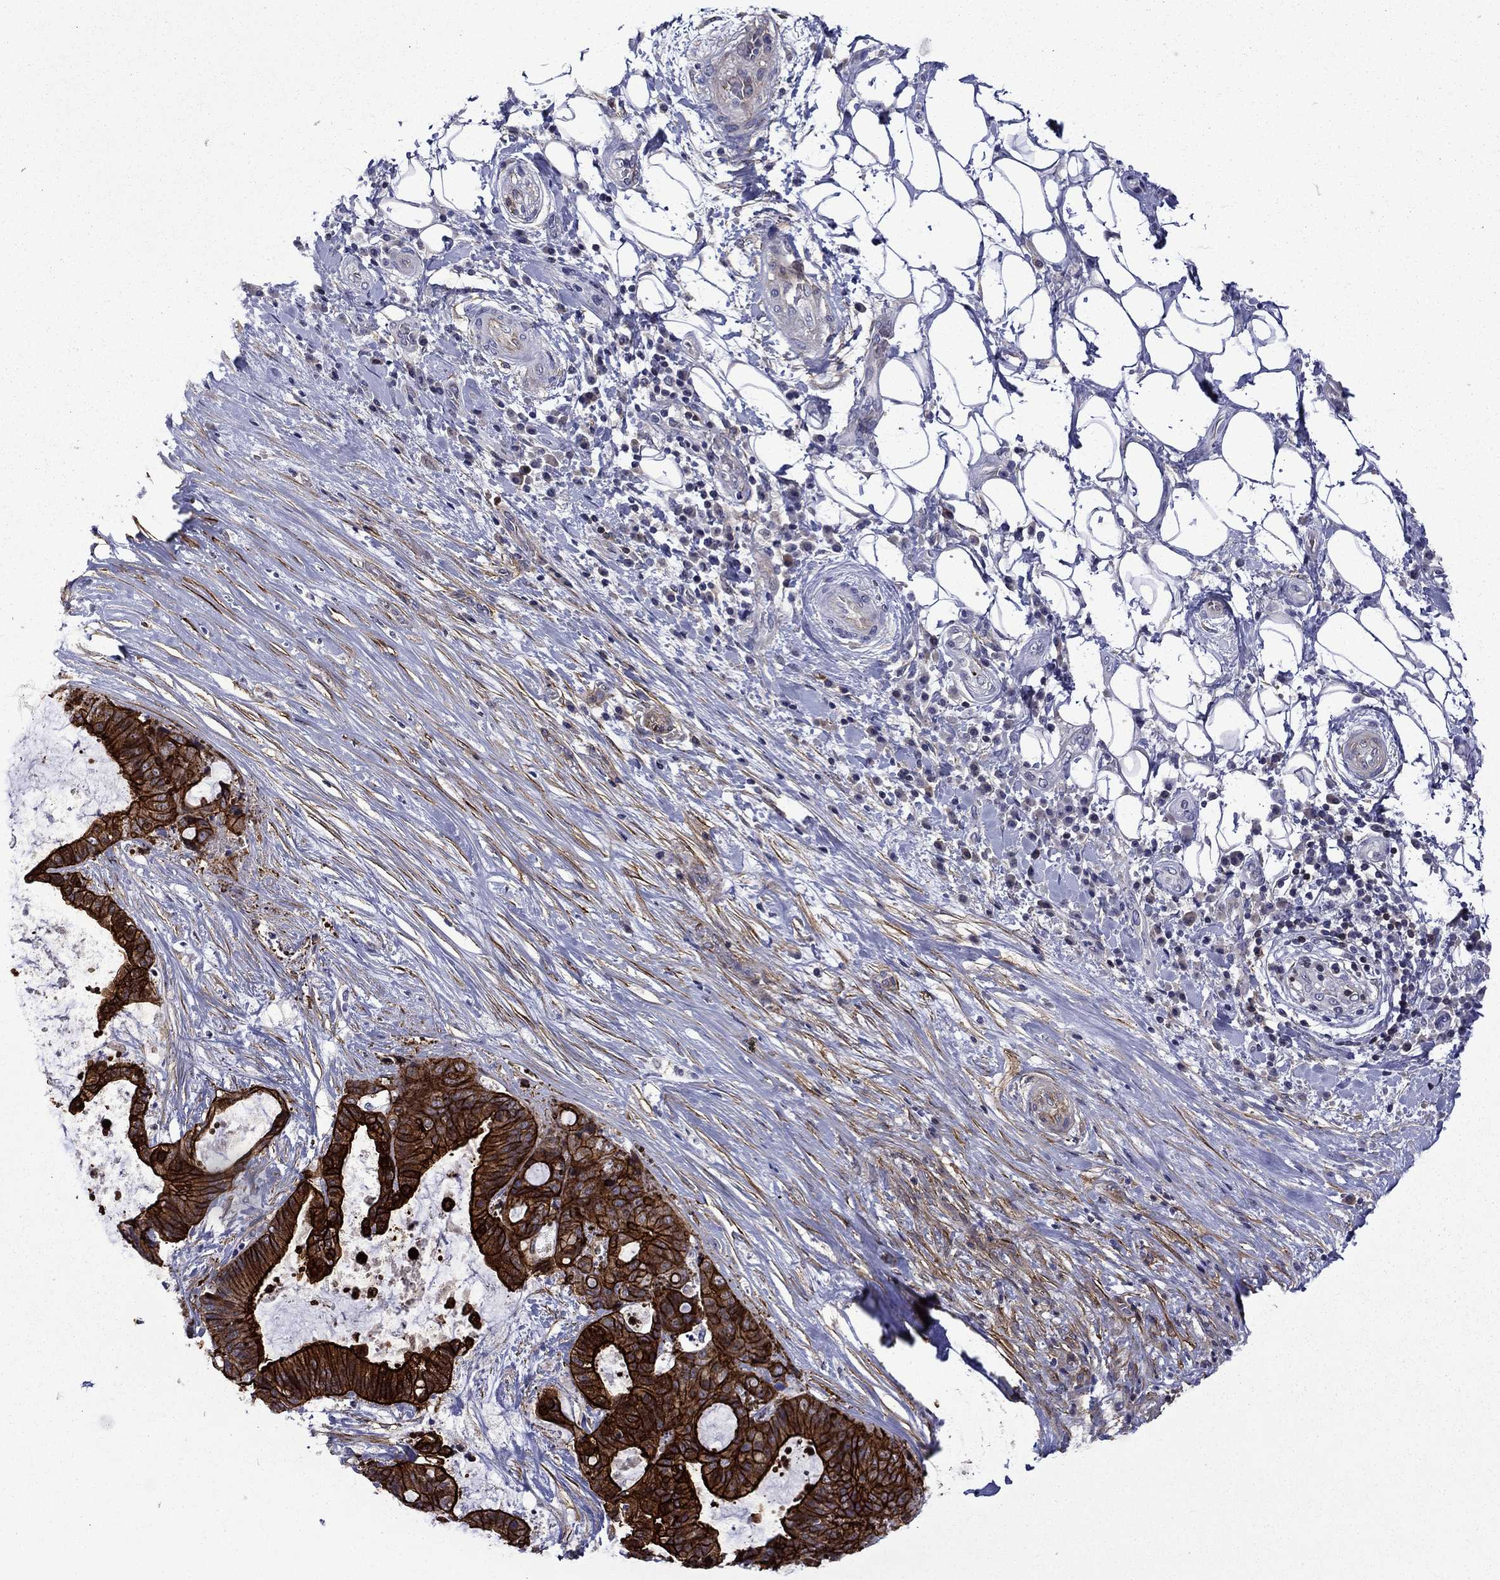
{"staining": {"intensity": "strong", "quantity": ">75%", "location": "cytoplasmic/membranous"}, "tissue": "liver cancer", "cell_type": "Tumor cells", "image_type": "cancer", "snomed": [{"axis": "morphology", "description": "Cholangiocarcinoma"}, {"axis": "topography", "description": "Liver"}], "caption": "This photomicrograph displays immunohistochemistry staining of liver cholangiocarcinoma, with high strong cytoplasmic/membranous positivity in approximately >75% of tumor cells.", "gene": "LMO7", "patient": {"sex": "female", "age": 73}}